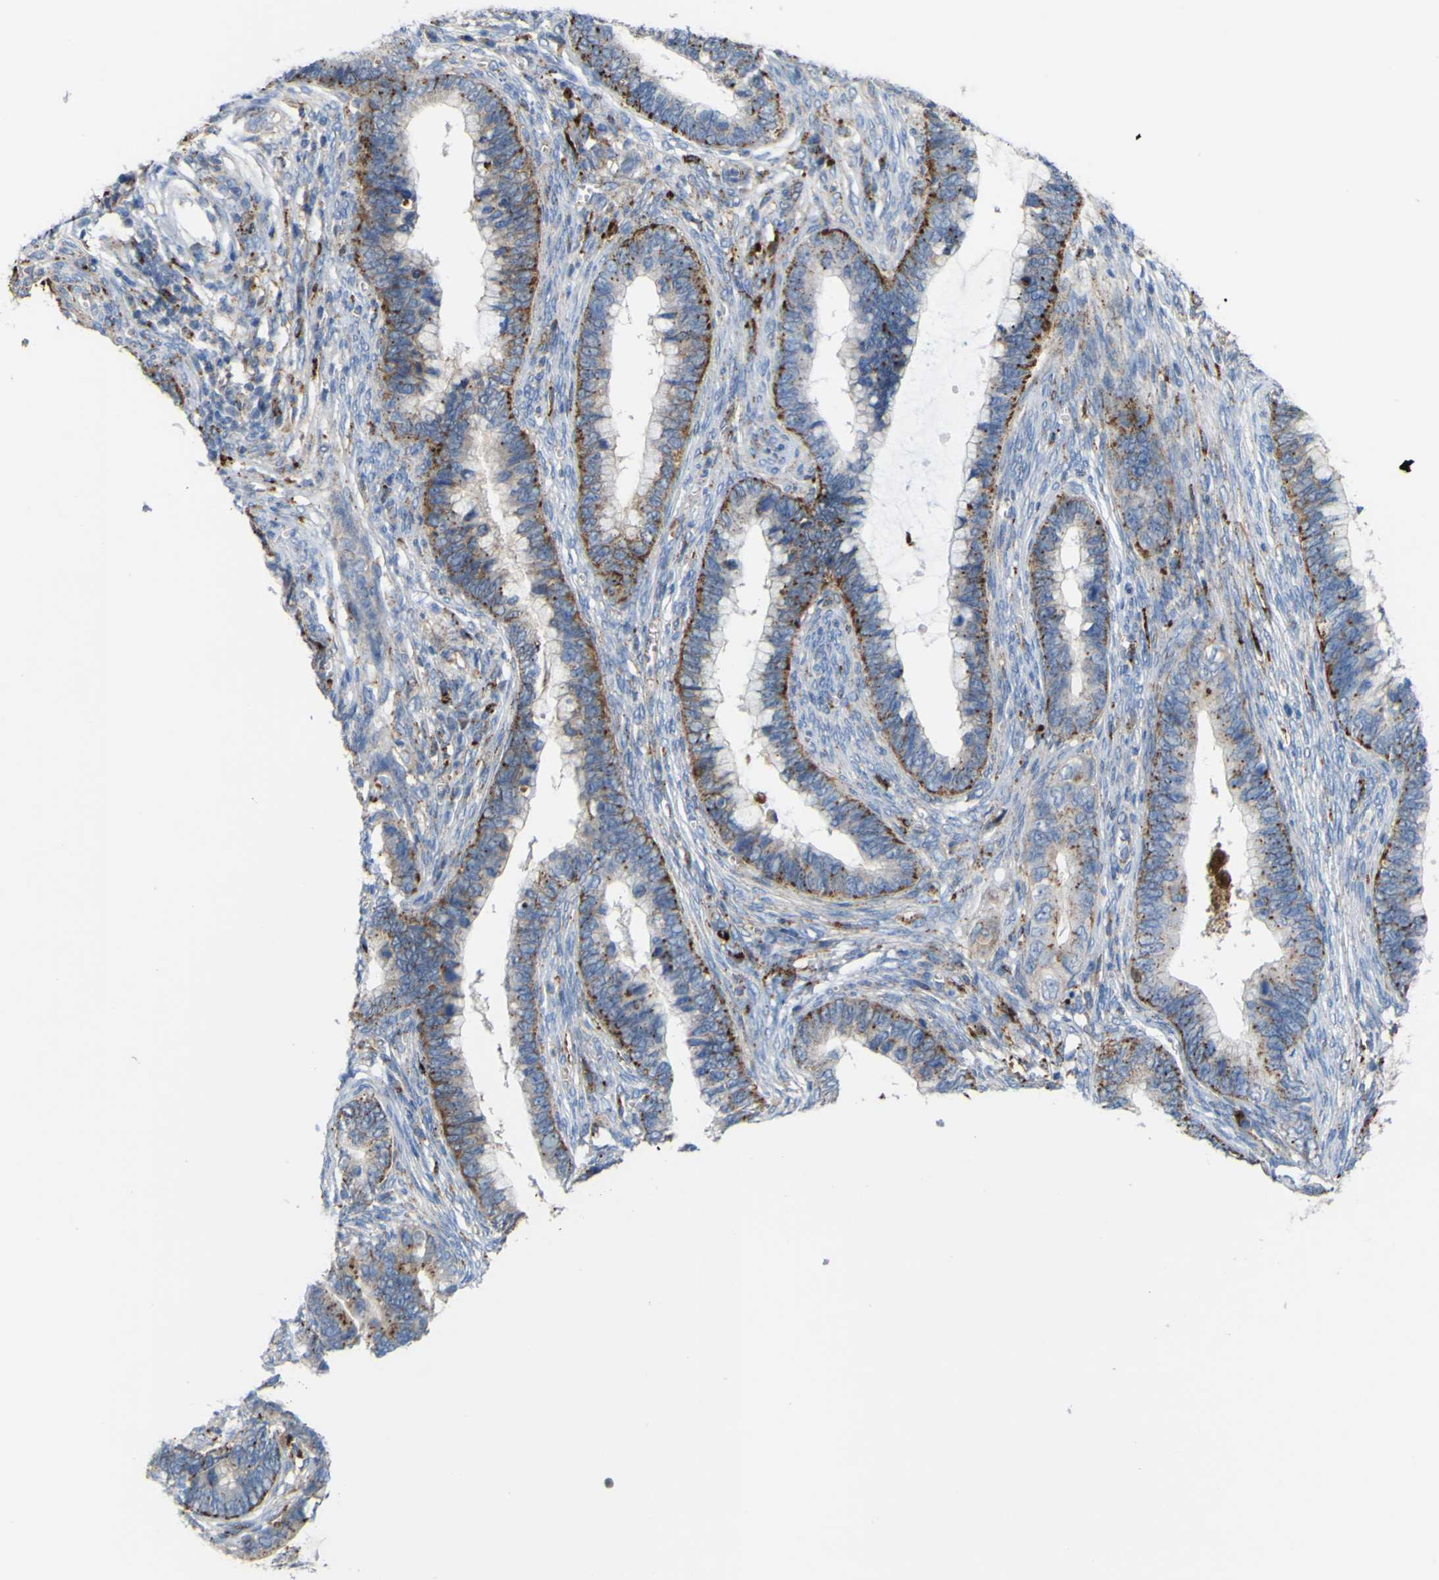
{"staining": {"intensity": "moderate", "quantity": ">75%", "location": "cytoplasmic/membranous"}, "tissue": "cervical cancer", "cell_type": "Tumor cells", "image_type": "cancer", "snomed": [{"axis": "morphology", "description": "Adenocarcinoma, NOS"}, {"axis": "topography", "description": "Cervix"}], "caption": "Cervical cancer was stained to show a protein in brown. There is medium levels of moderate cytoplasmic/membranous expression in about >75% of tumor cells.", "gene": "PLD3", "patient": {"sex": "female", "age": 44}}